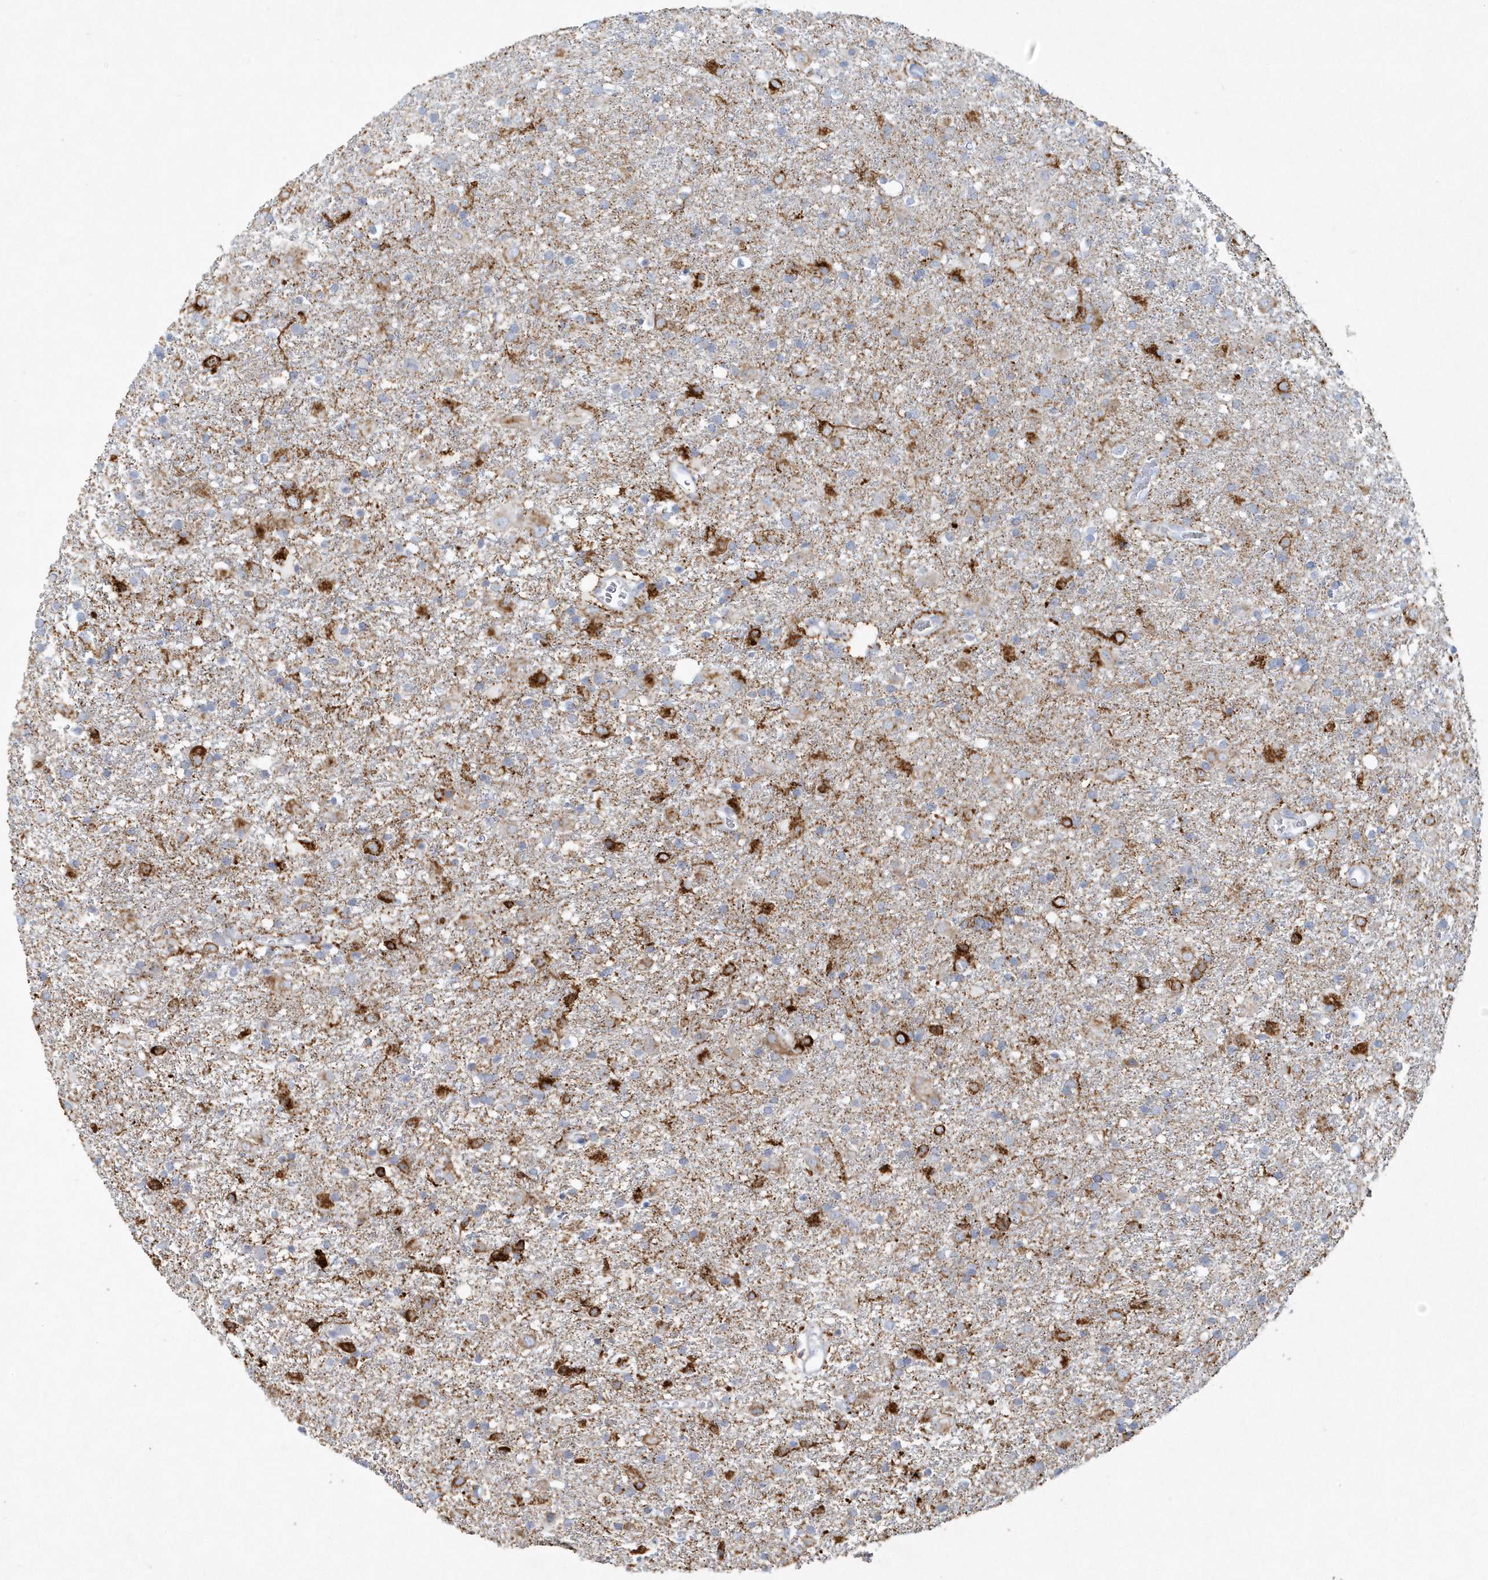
{"staining": {"intensity": "moderate", "quantity": "<25%", "location": "cytoplasmic/membranous"}, "tissue": "glioma", "cell_type": "Tumor cells", "image_type": "cancer", "snomed": [{"axis": "morphology", "description": "Glioma, malignant, Low grade"}, {"axis": "topography", "description": "Brain"}], "caption": "Glioma stained for a protein shows moderate cytoplasmic/membranous positivity in tumor cells.", "gene": "DNAH1", "patient": {"sex": "male", "age": 65}}